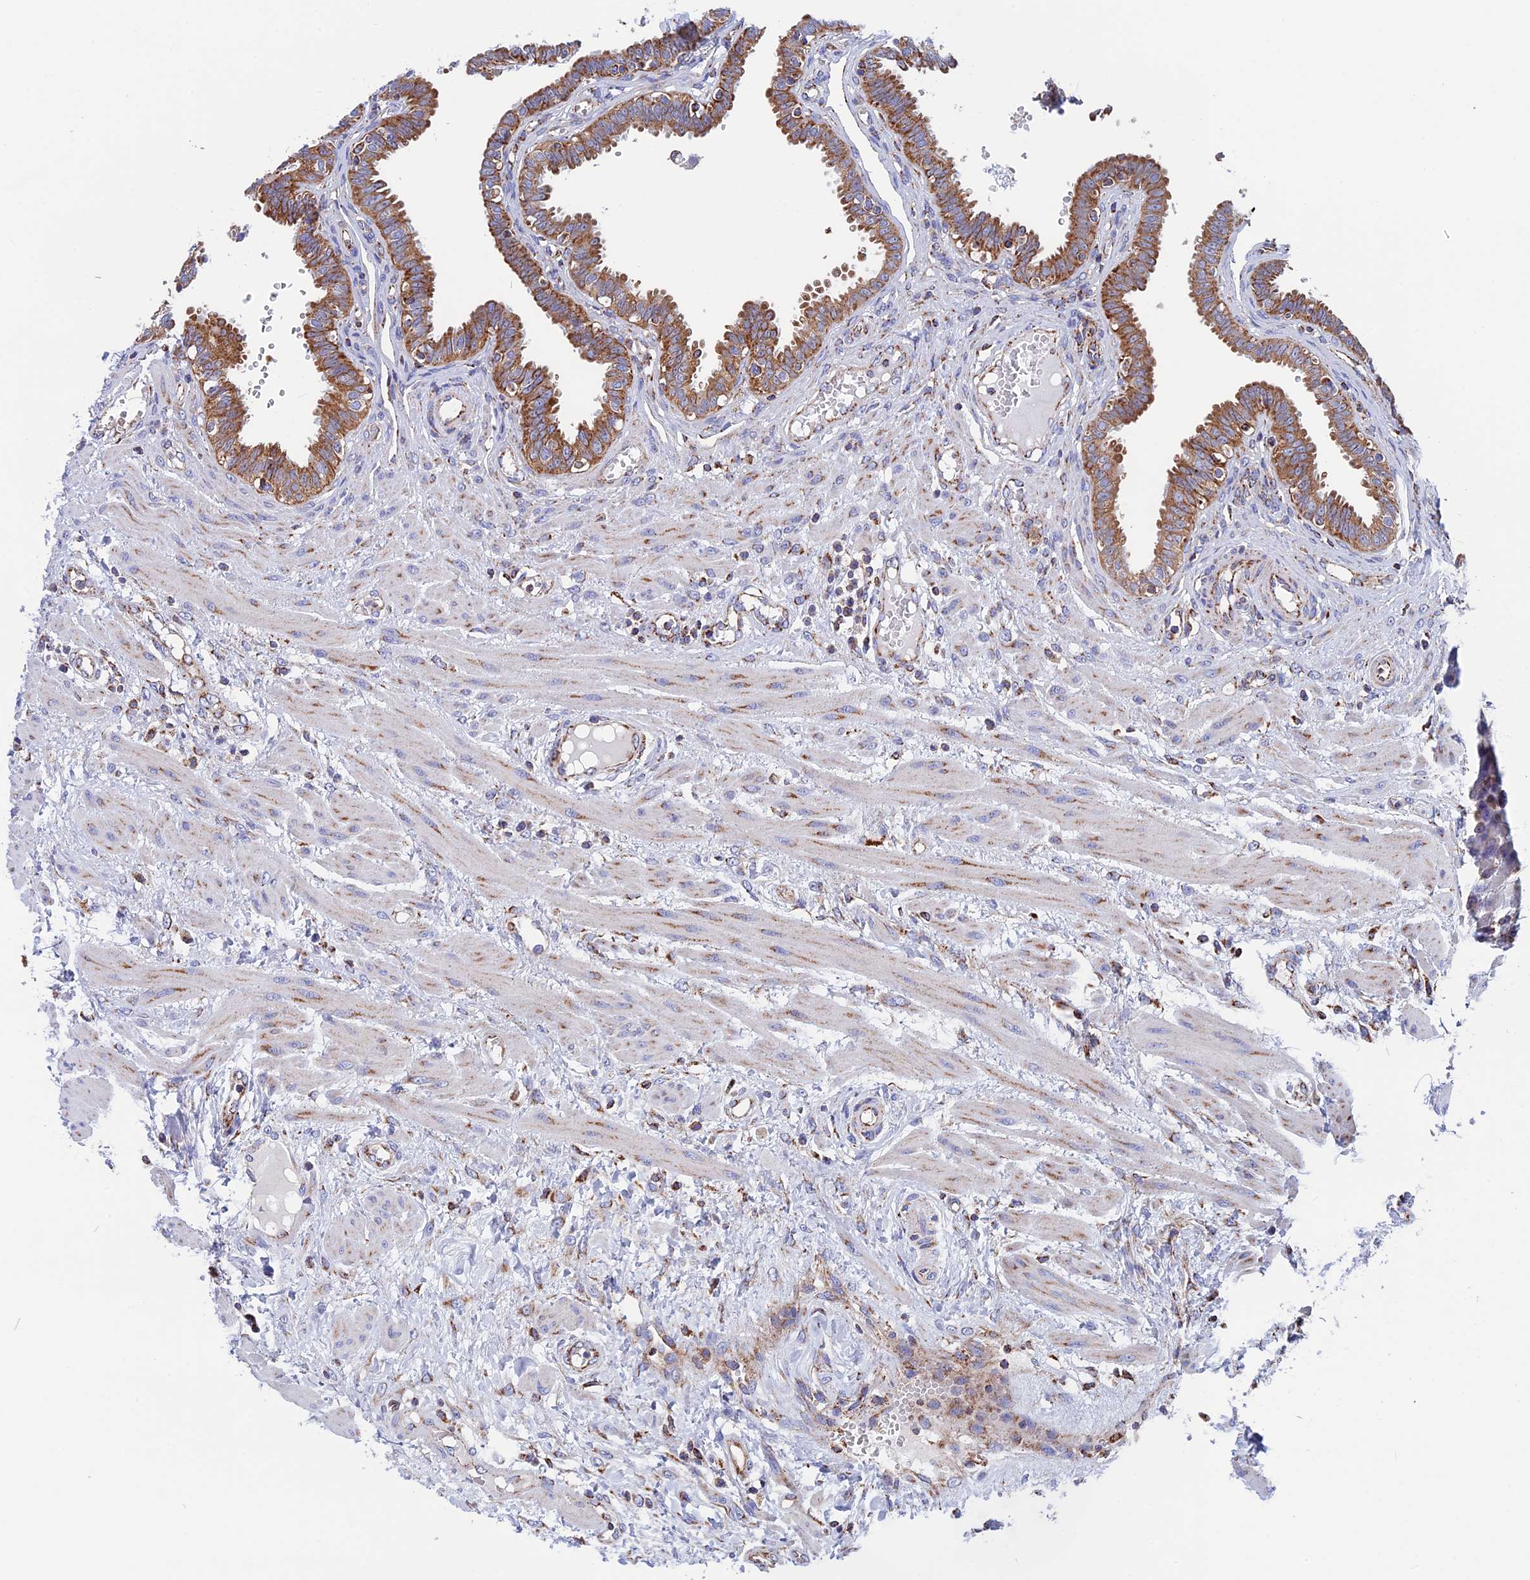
{"staining": {"intensity": "moderate", "quantity": ">75%", "location": "cytoplasmic/membranous"}, "tissue": "fallopian tube", "cell_type": "Glandular cells", "image_type": "normal", "snomed": [{"axis": "morphology", "description": "Normal tissue, NOS"}, {"axis": "topography", "description": "Fallopian tube"}], "caption": "The micrograph exhibits staining of benign fallopian tube, revealing moderate cytoplasmic/membranous protein staining (brown color) within glandular cells.", "gene": "WDR83", "patient": {"sex": "female", "age": 32}}